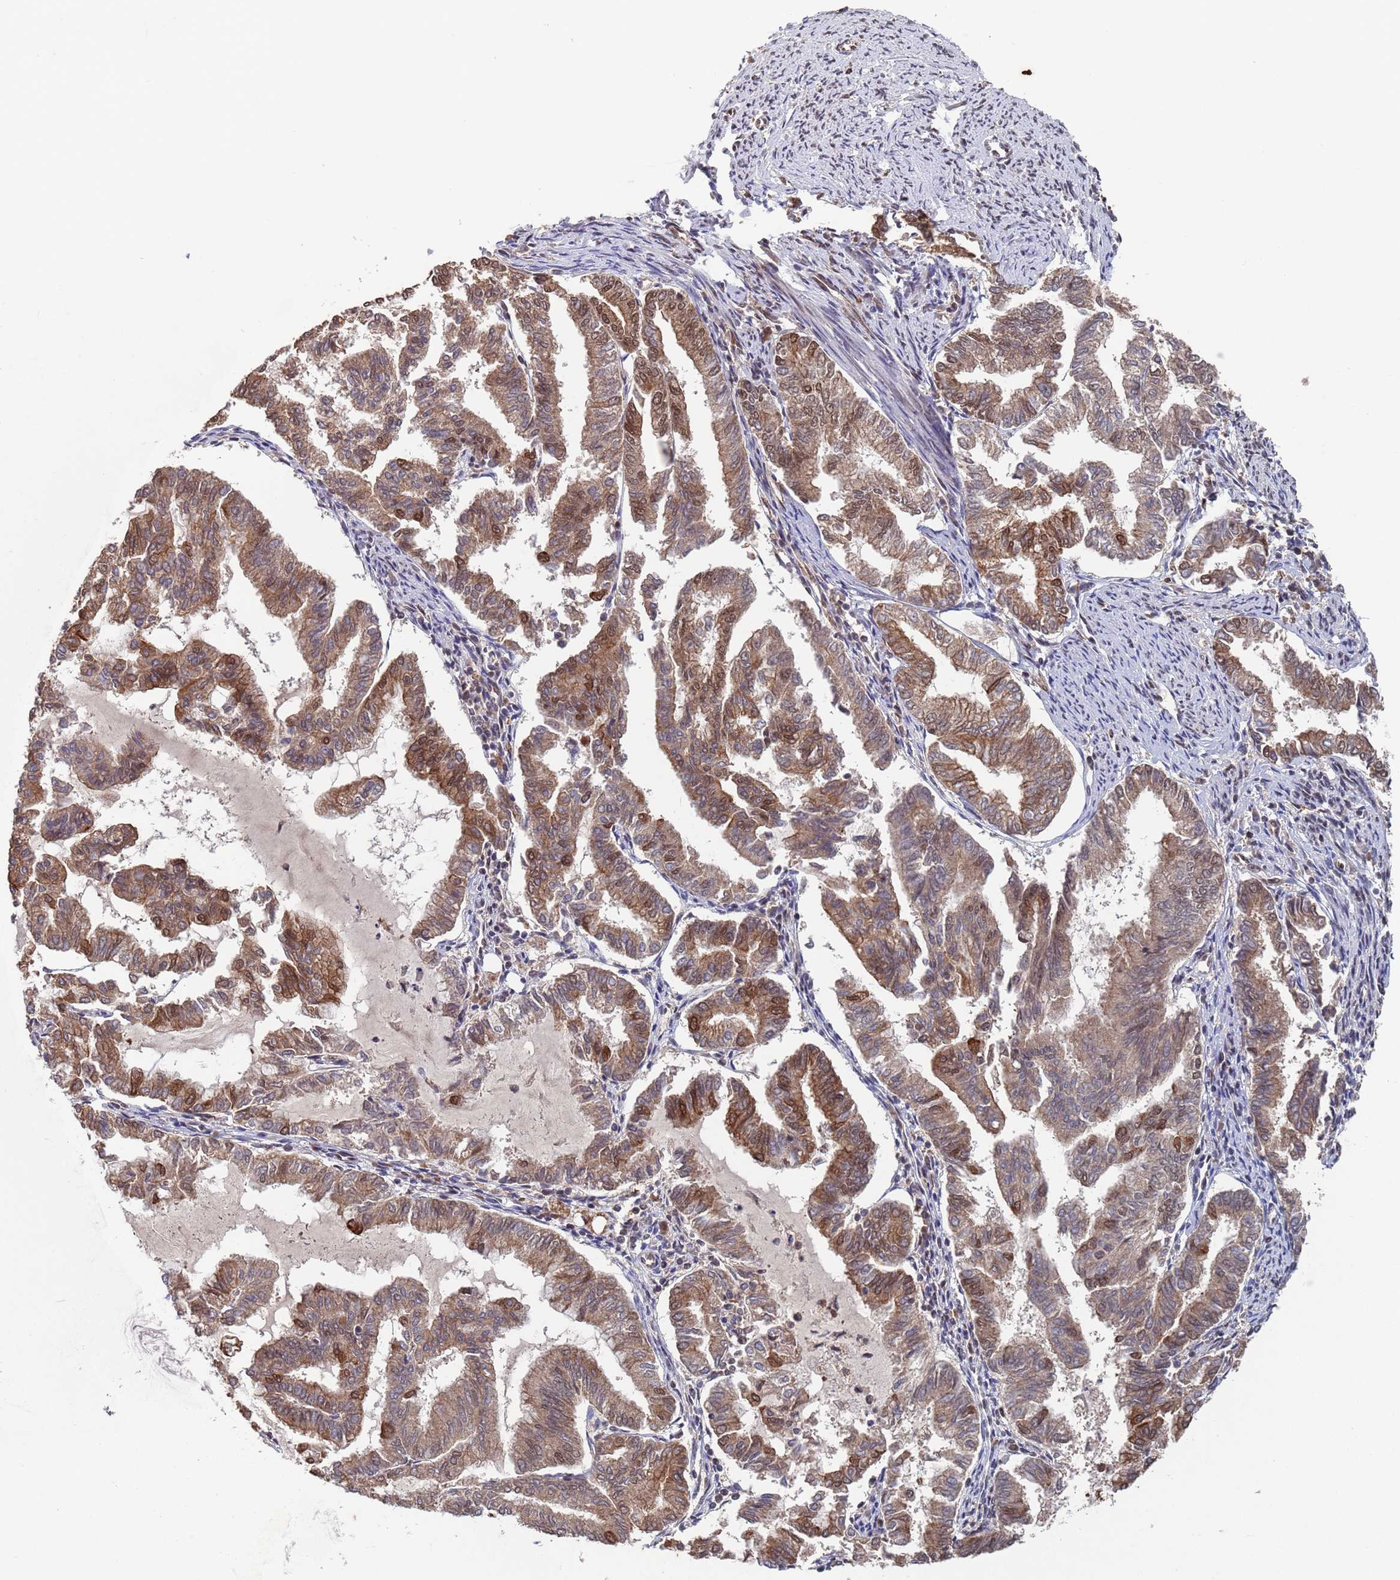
{"staining": {"intensity": "moderate", "quantity": ">75%", "location": "cytoplasmic/membranous,nuclear"}, "tissue": "endometrial cancer", "cell_type": "Tumor cells", "image_type": "cancer", "snomed": [{"axis": "morphology", "description": "Adenocarcinoma, NOS"}, {"axis": "topography", "description": "Endometrium"}], "caption": "Tumor cells reveal medium levels of moderate cytoplasmic/membranous and nuclear positivity in approximately >75% of cells in human endometrial cancer (adenocarcinoma).", "gene": "FUBP3", "patient": {"sex": "female", "age": 79}}